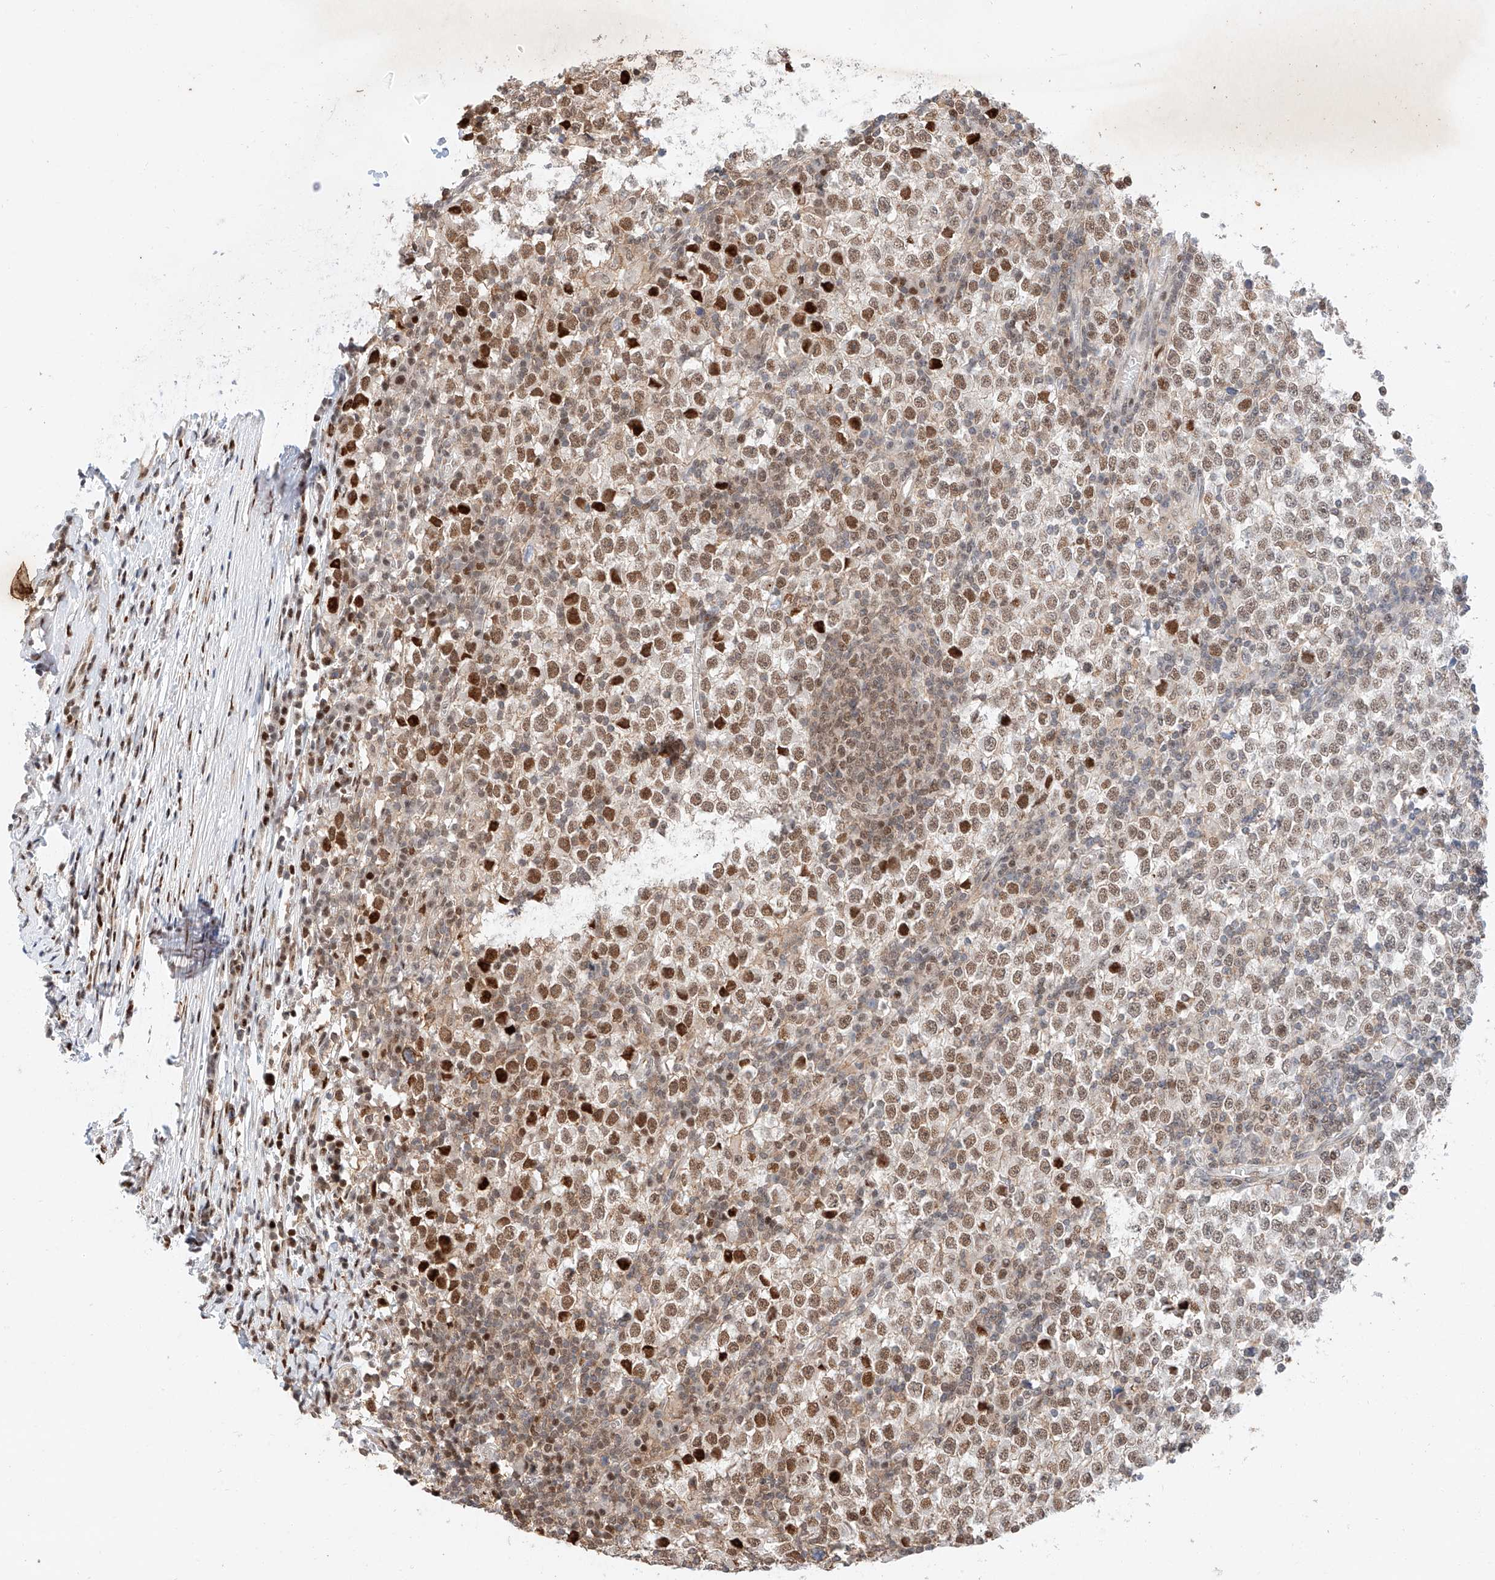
{"staining": {"intensity": "moderate", "quantity": "25%-75%", "location": "nuclear"}, "tissue": "testis cancer", "cell_type": "Tumor cells", "image_type": "cancer", "snomed": [{"axis": "morphology", "description": "Seminoma, NOS"}, {"axis": "topography", "description": "Testis"}], "caption": "Human seminoma (testis) stained with a brown dye reveals moderate nuclear positive expression in approximately 25%-75% of tumor cells.", "gene": "HDAC9", "patient": {"sex": "male", "age": 65}}